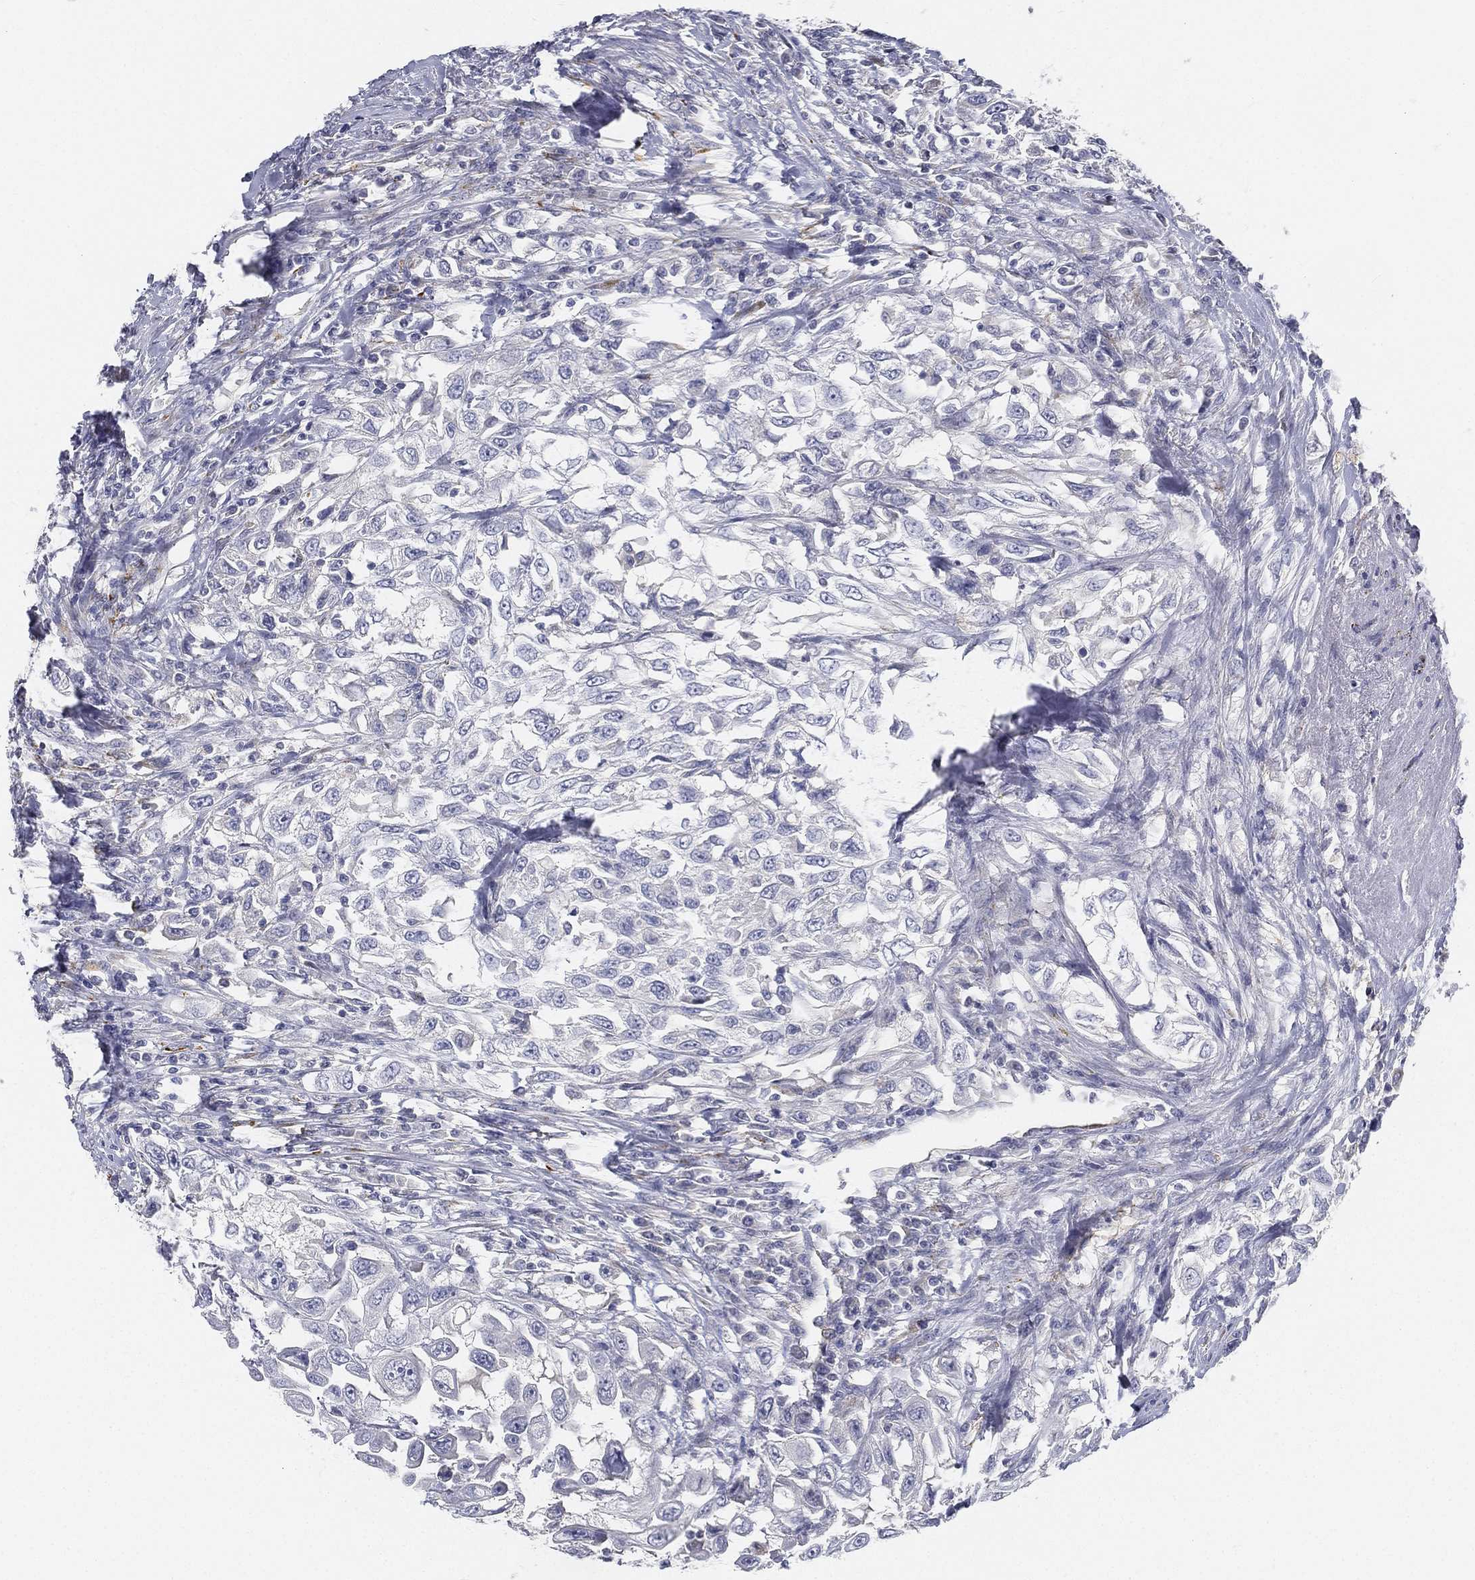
{"staining": {"intensity": "negative", "quantity": "none", "location": "none"}, "tissue": "urothelial cancer", "cell_type": "Tumor cells", "image_type": "cancer", "snomed": [{"axis": "morphology", "description": "Urothelial carcinoma, High grade"}, {"axis": "topography", "description": "Urinary bladder"}], "caption": "High power microscopy photomicrograph of an immunohistochemistry (IHC) image of urothelial carcinoma (high-grade), revealing no significant staining in tumor cells.", "gene": "C5orf46", "patient": {"sex": "female", "age": 56}}